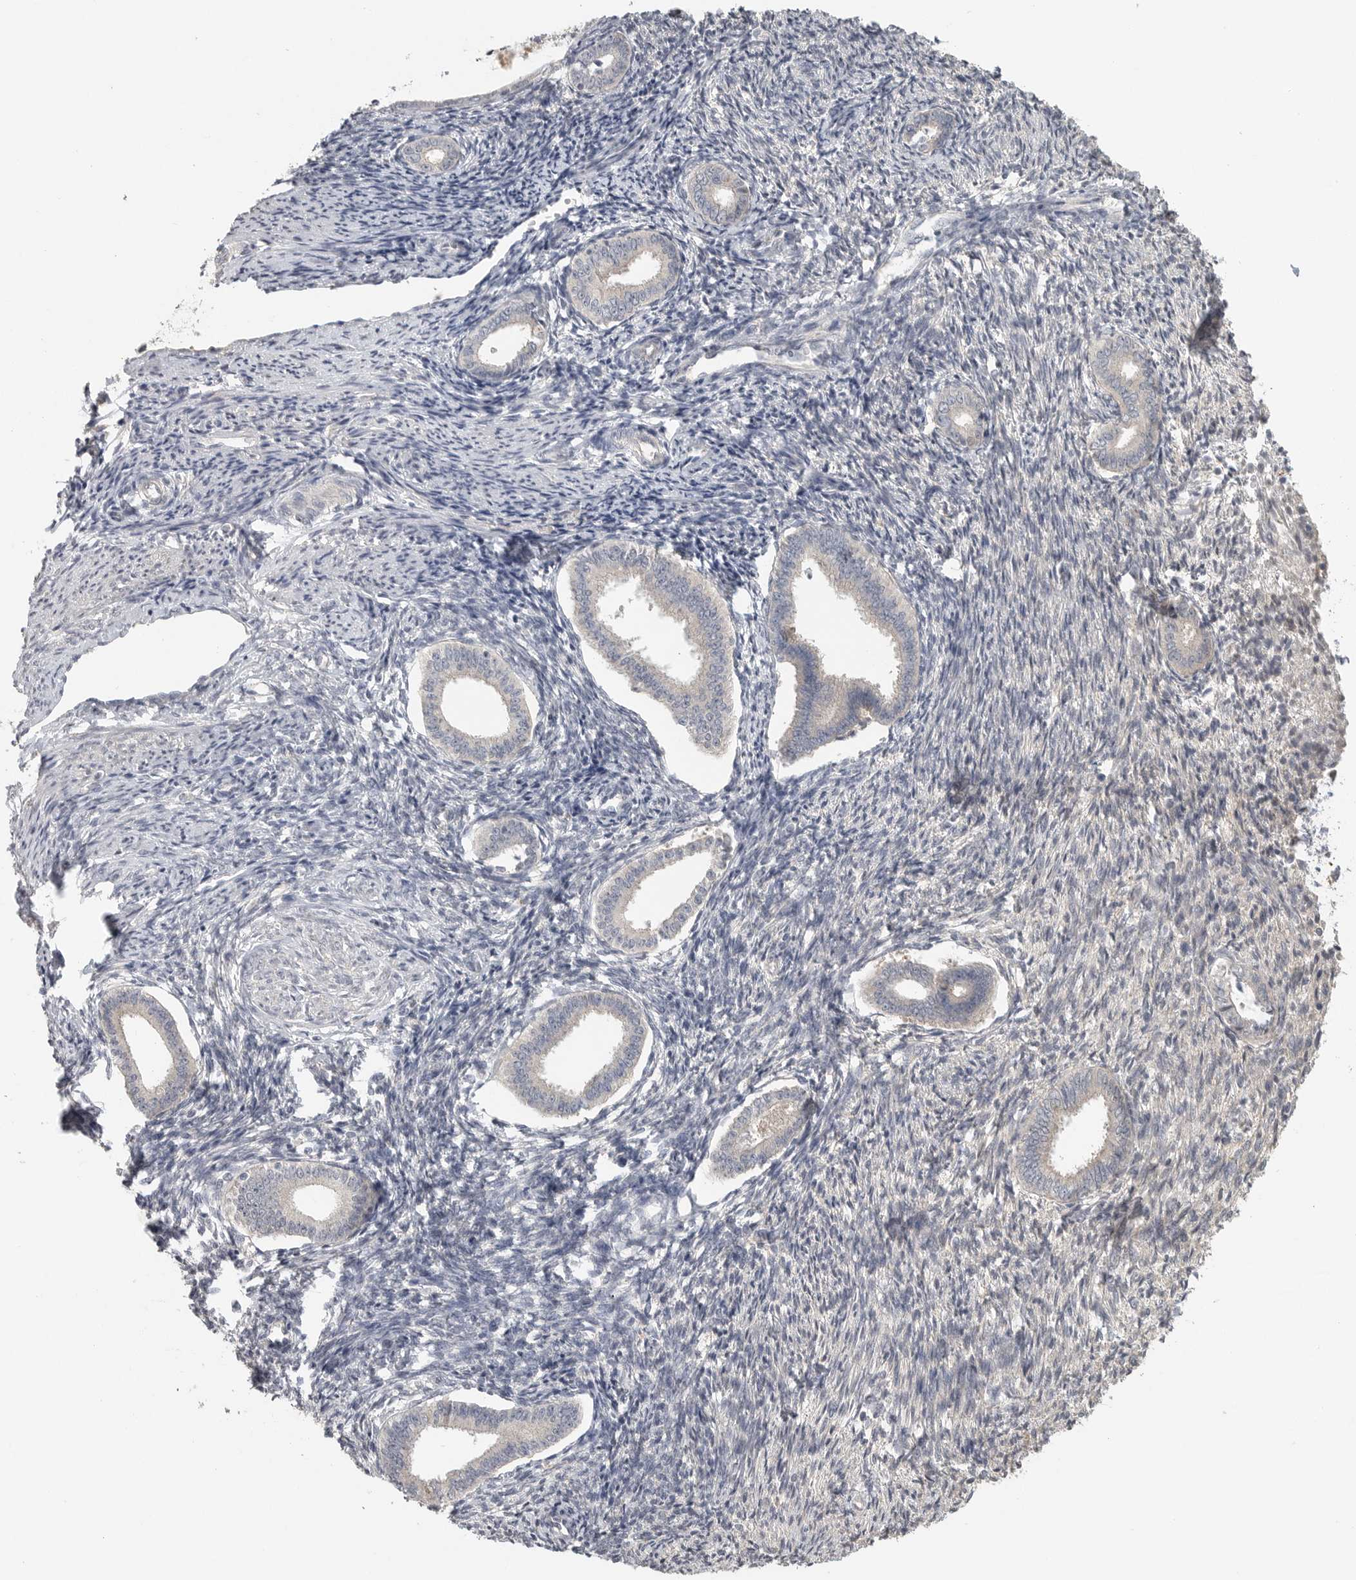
{"staining": {"intensity": "negative", "quantity": "none", "location": "none"}, "tissue": "endometrium", "cell_type": "Cells in endometrial stroma", "image_type": "normal", "snomed": [{"axis": "morphology", "description": "Normal tissue, NOS"}, {"axis": "topography", "description": "Endometrium"}], "caption": "High magnification brightfield microscopy of unremarkable endometrium stained with DAB (3,3'-diaminobenzidine) (brown) and counterstained with hematoxylin (blue): cells in endometrial stroma show no significant staining. (DAB IHC, high magnification).", "gene": "HDAC6", "patient": {"sex": "female", "age": 56}}